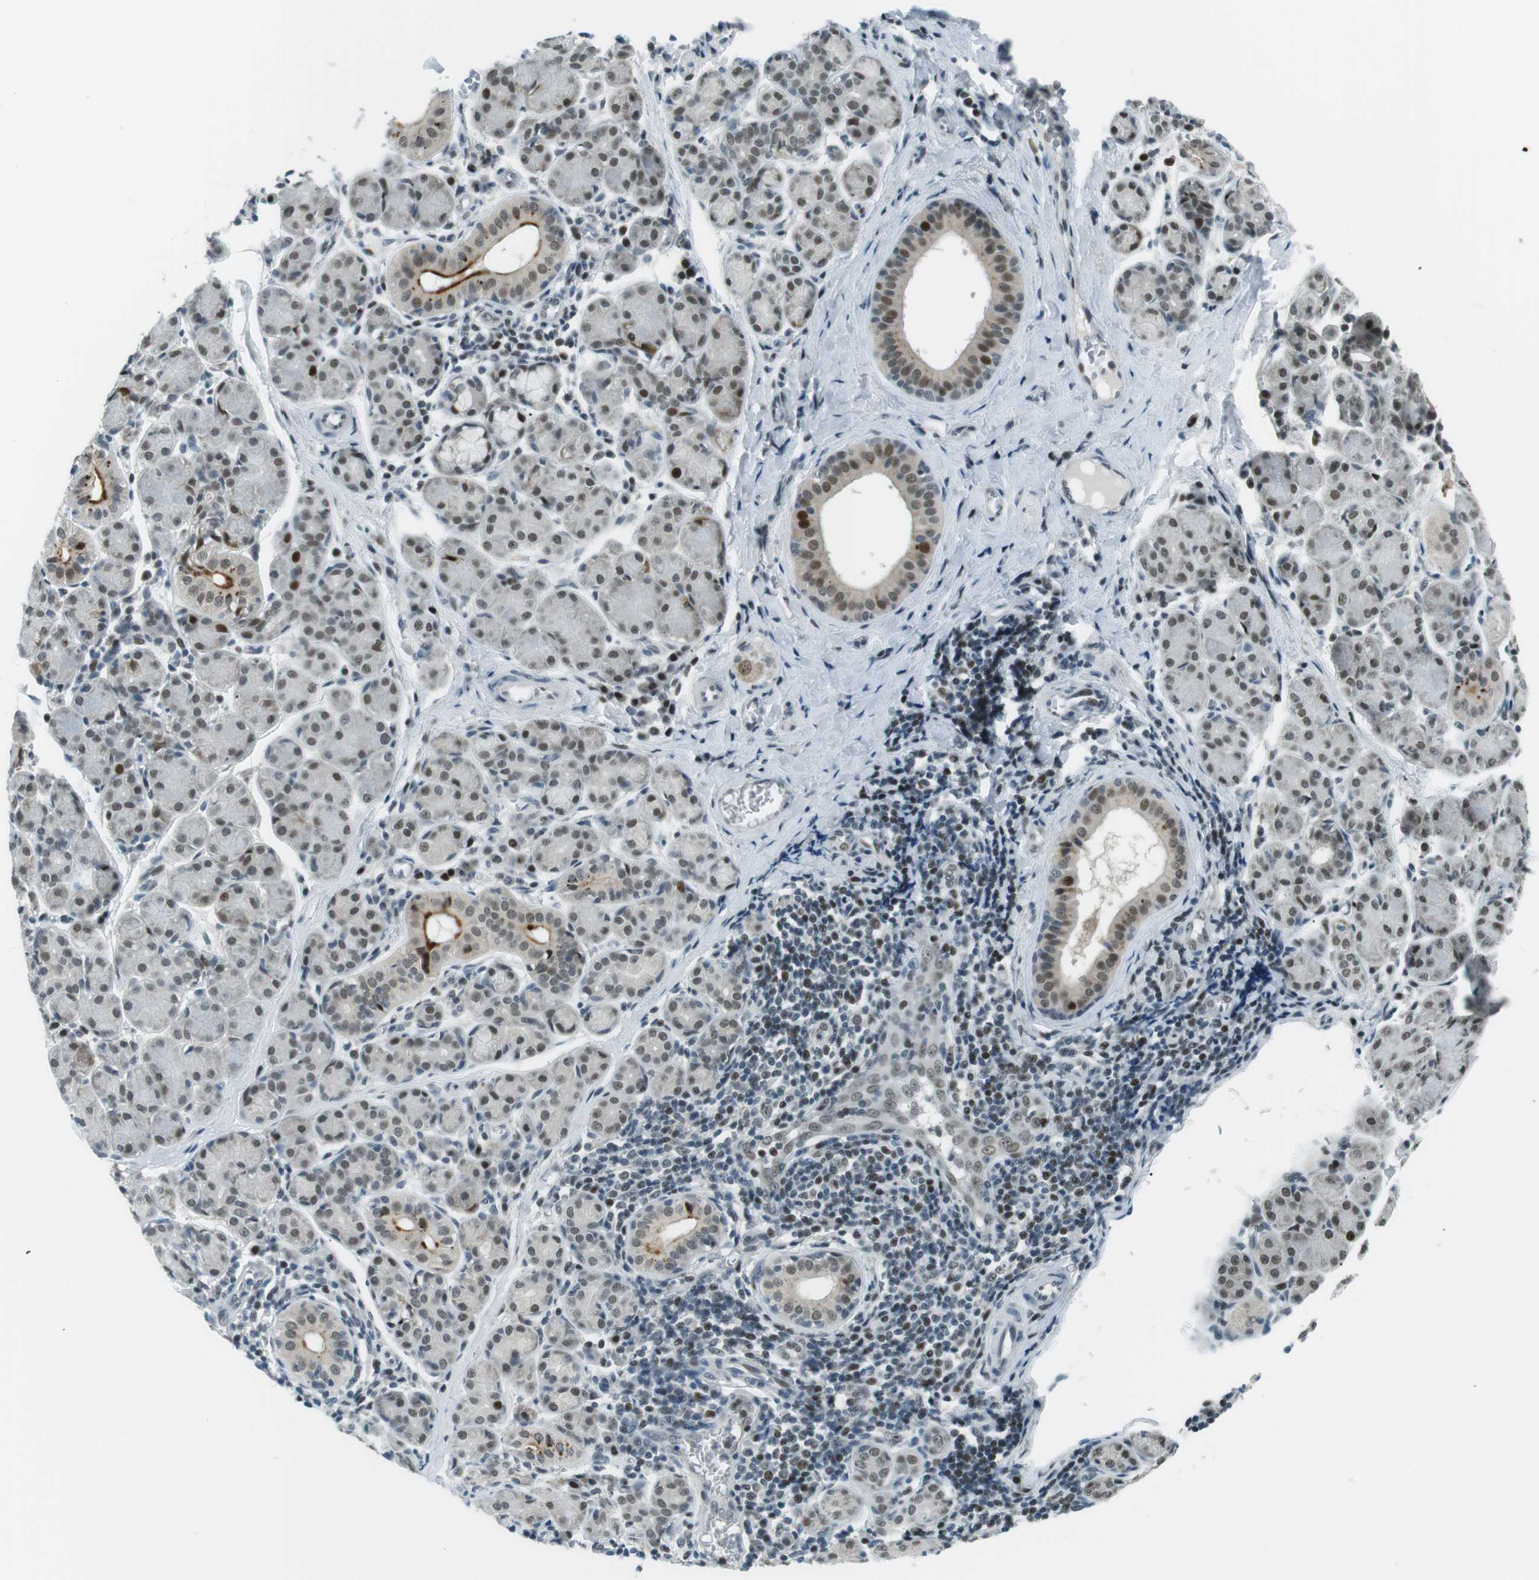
{"staining": {"intensity": "strong", "quantity": "25%-75%", "location": "cytoplasmic/membranous,nuclear"}, "tissue": "salivary gland", "cell_type": "Glandular cells", "image_type": "normal", "snomed": [{"axis": "morphology", "description": "Normal tissue, NOS"}, {"axis": "morphology", "description": "Inflammation, NOS"}, {"axis": "topography", "description": "Lymph node"}, {"axis": "topography", "description": "Salivary gland"}], "caption": "High-magnification brightfield microscopy of unremarkable salivary gland stained with DAB (3,3'-diaminobenzidine) (brown) and counterstained with hematoxylin (blue). glandular cells exhibit strong cytoplasmic/membranous,nuclear staining is identified in about25%-75% of cells. (IHC, brightfield microscopy, high magnification).", "gene": "PJA1", "patient": {"sex": "male", "age": 3}}